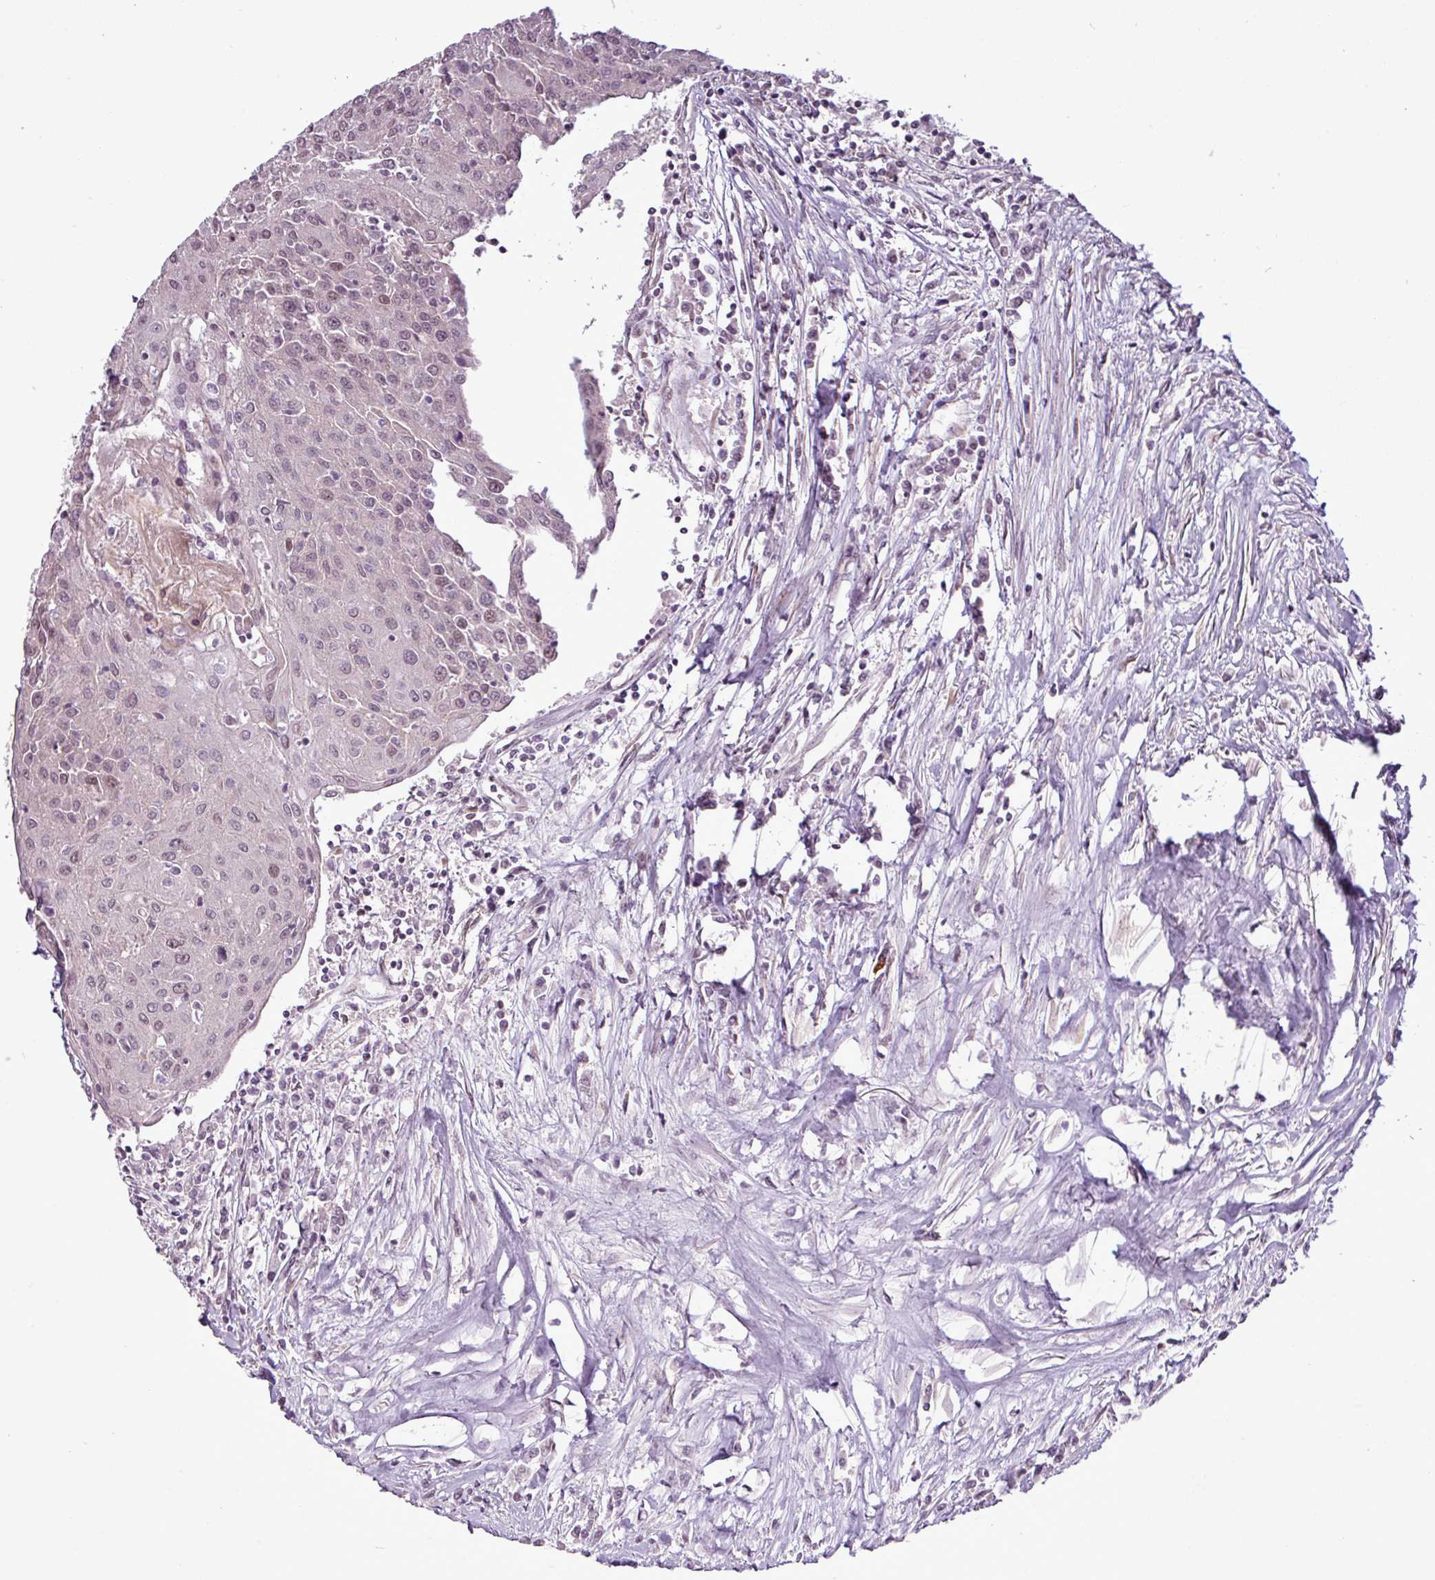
{"staining": {"intensity": "weak", "quantity": "<25%", "location": "nuclear"}, "tissue": "urothelial cancer", "cell_type": "Tumor cells", "image_type": "cancer", "snomed": [{"axis": "morphology", "description": "Urothelial carcinoma, High grade"}, {"axis": "topography", "description": "Urinary bladder"}], "caption": "Urothelial cancer stained for a protein using IHC demonstrates no staining tumor cells.", "gene": "GPT2", "patient": {"sex": "female", "age": 85}}